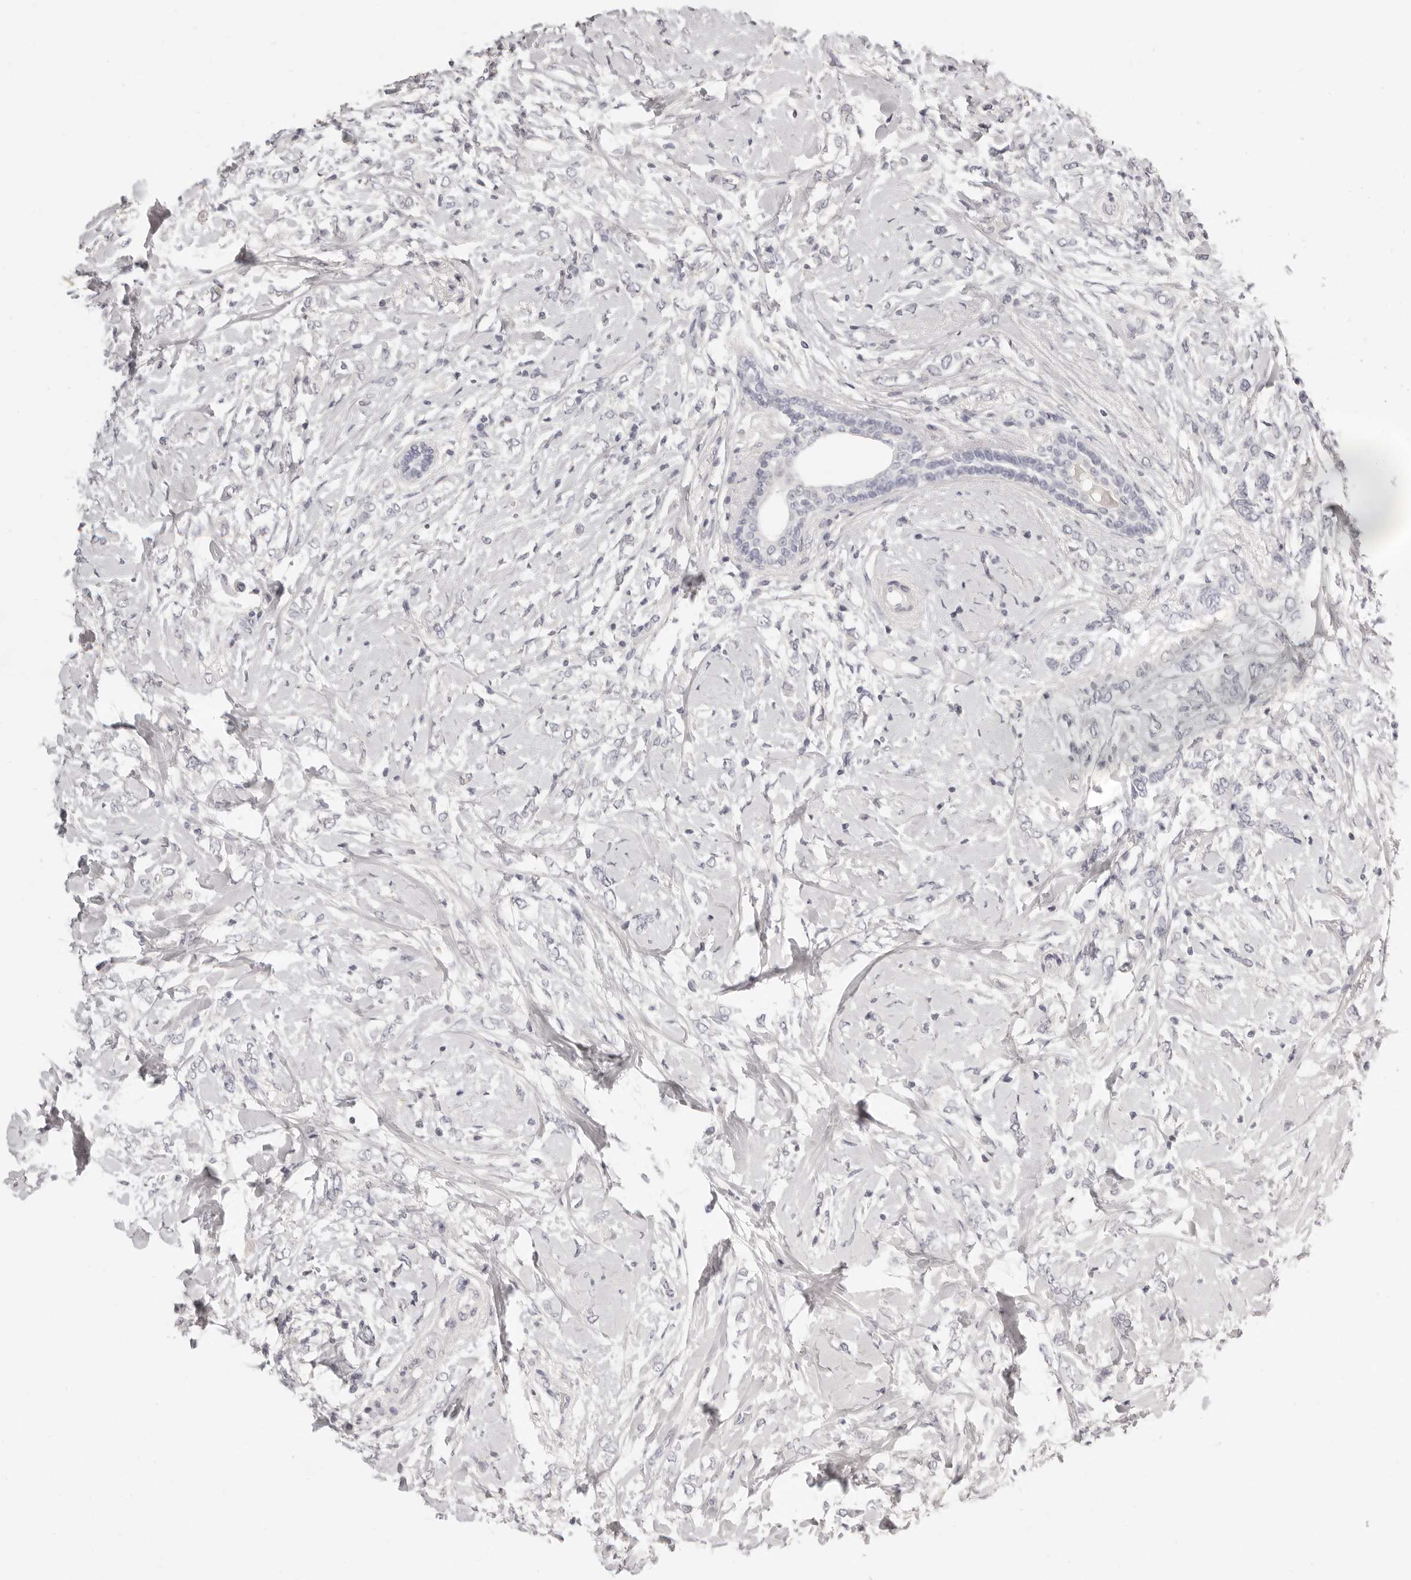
{"staining": {"intensity": "negative", "quantity": "none", "location": "none"}, "tissue": "breast cancer", "cell_type": "Tumor cells", "image_type": "cancer", "snomed": [{"axis": "morphology", "description": "Normal tissue, NOS"}, {"axis": "morphology", "description": "Lobular carcinoma"}, {"axis": "topography", "description": "Breast"}], "caption": "Immunohistochemistry image of breast cancer (lobular carcinoma) stained for a protein (brown), which demonstrates no staining in tumor cells.", "gene": "FABP1", "patient": {"sex": "female", "age": 47}}